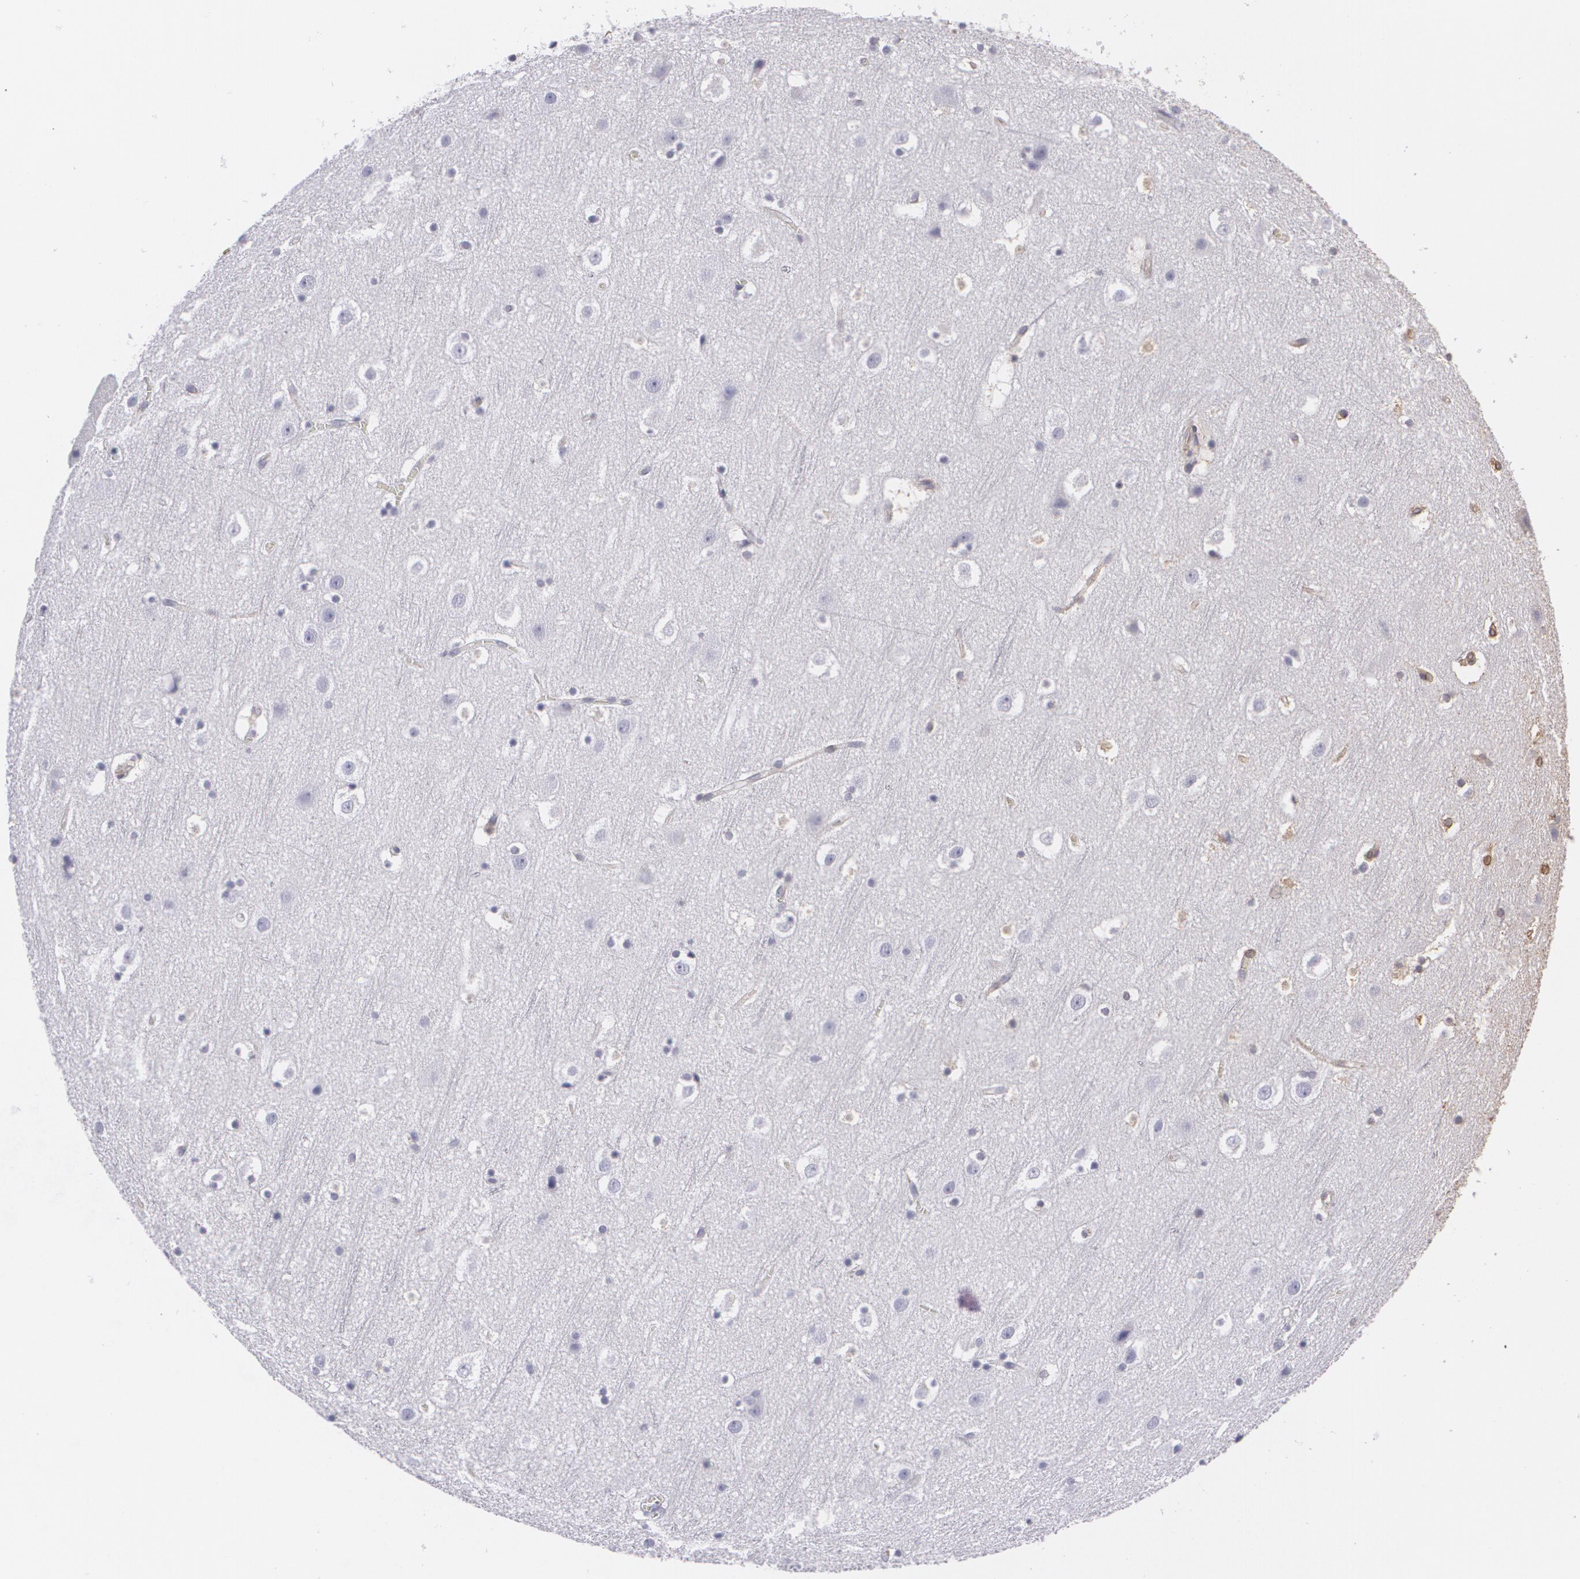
{"staining": {"intensity": "moderate", "quantity": "25%-75%", "location": "cytoplasmic/membranous"}, "tissue": "cerebral cortex", "cell_type": "Endothelial cells", "image_type": "normal", "snomed": [{"axis": "morphology", "description": "Normal tissue, NOS"}, {"axis": "topography", "description": "Cerebral cortex"}], "caption": "High-power microscopy captured an immunohistochemistry image of normal cerebral cortex, revealing moderate cytoplasmic/membranous staining in about 25%-75% of endothelial cells.", "gene": "CYB5R3", "patient": {"sex": "male", "age": 45}}